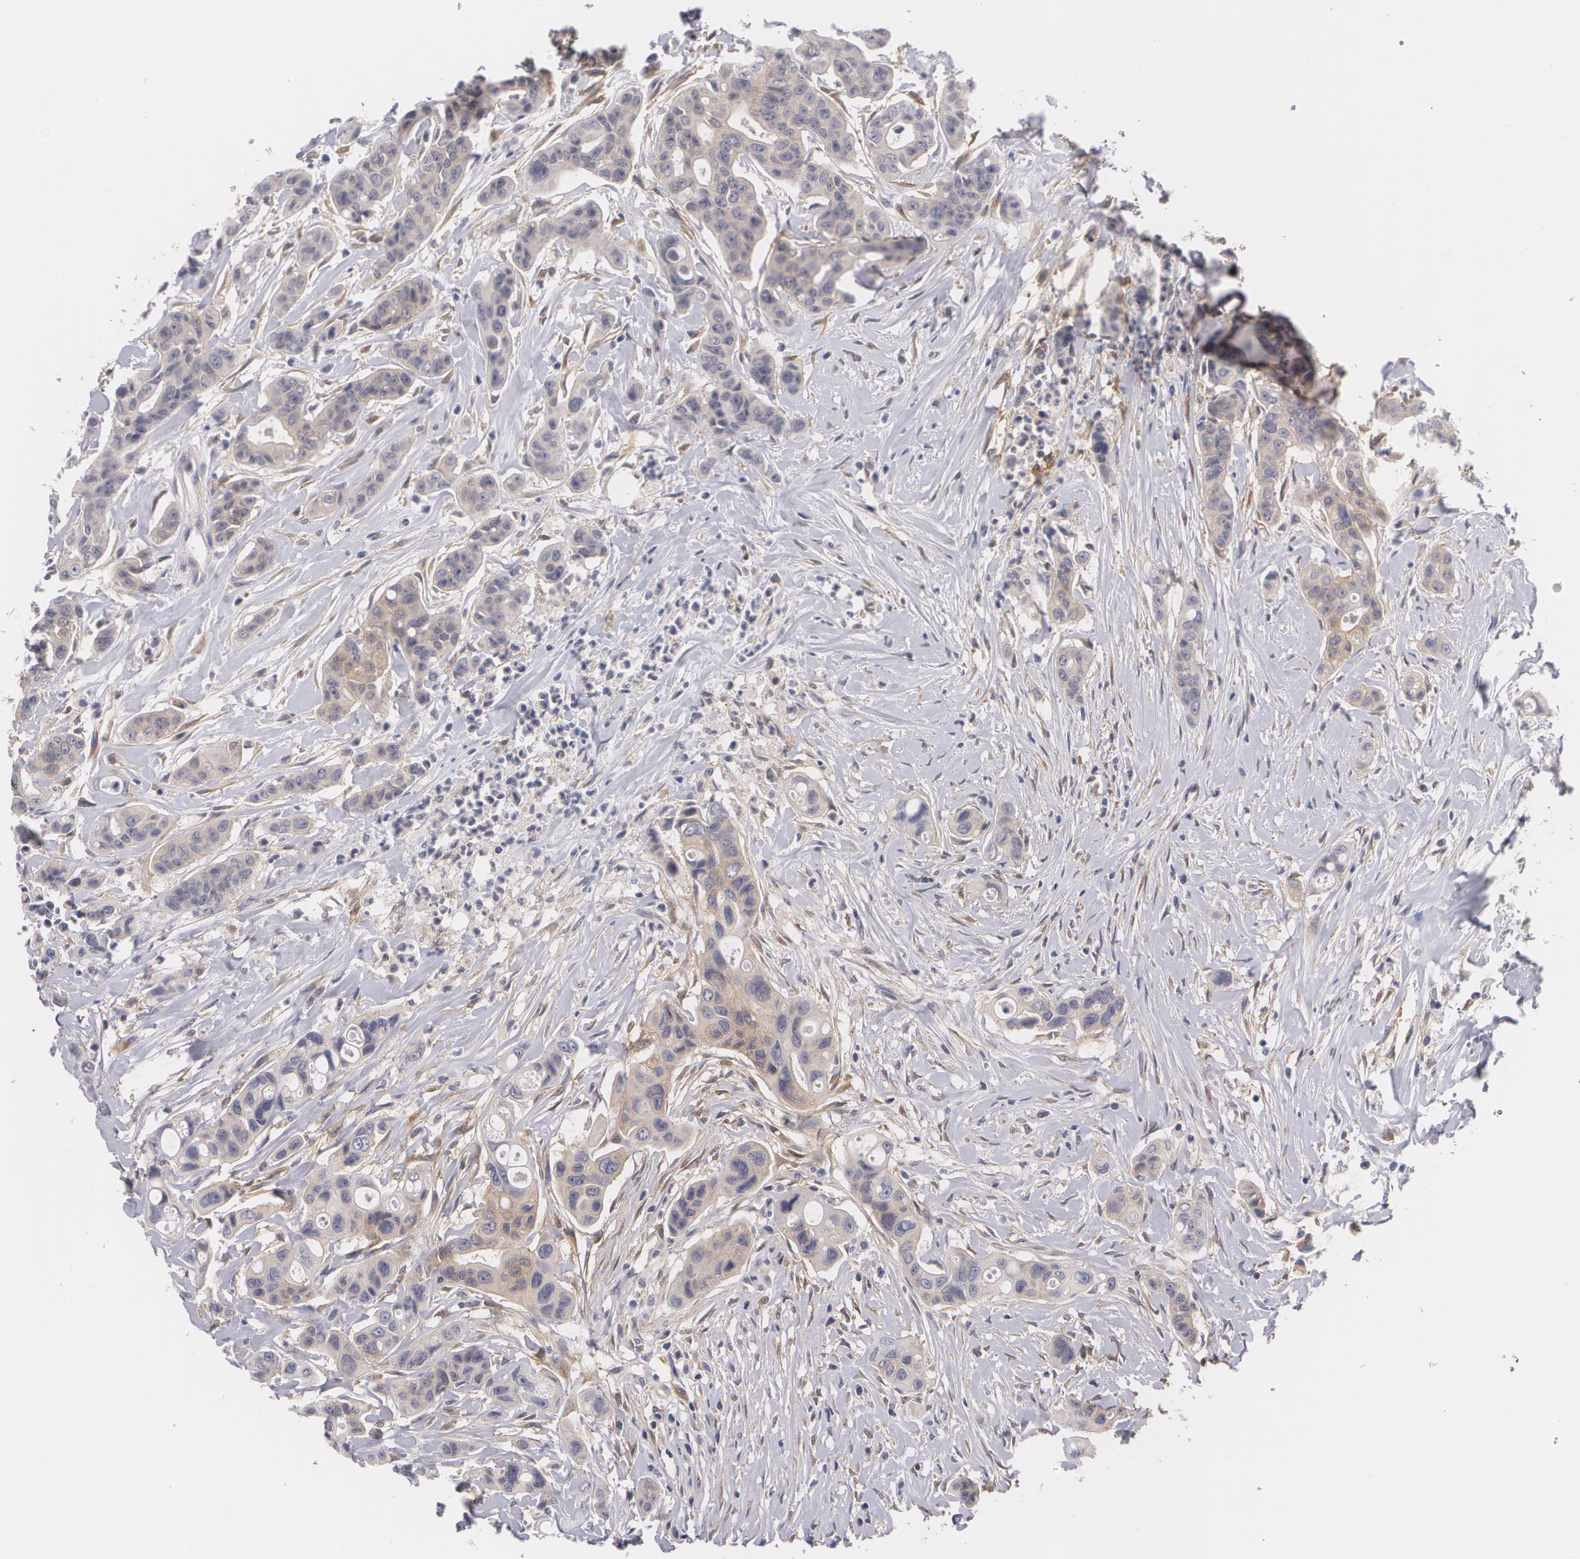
{"staining": {"intensity": "weak", "quantity": ">75%", "location": "cytoplasmic/membranous"}, "tissue": "colorectal cancer", "cell_type": "Tumor cells", "image_type": "cancer", "snomed": [{"axis": "morphology", "description": "Adenocarcinoma, NOS"}, {"axis": "topography", "description": "Colon"}], "caption": "Weak cytoplasmic/membranous protein positivity is identified in approximately >75% of tumor cells in colorectal cancer (adenocarcinoma).", "gene": "CASK", "patient": {"sex": "female", "age": 70}}